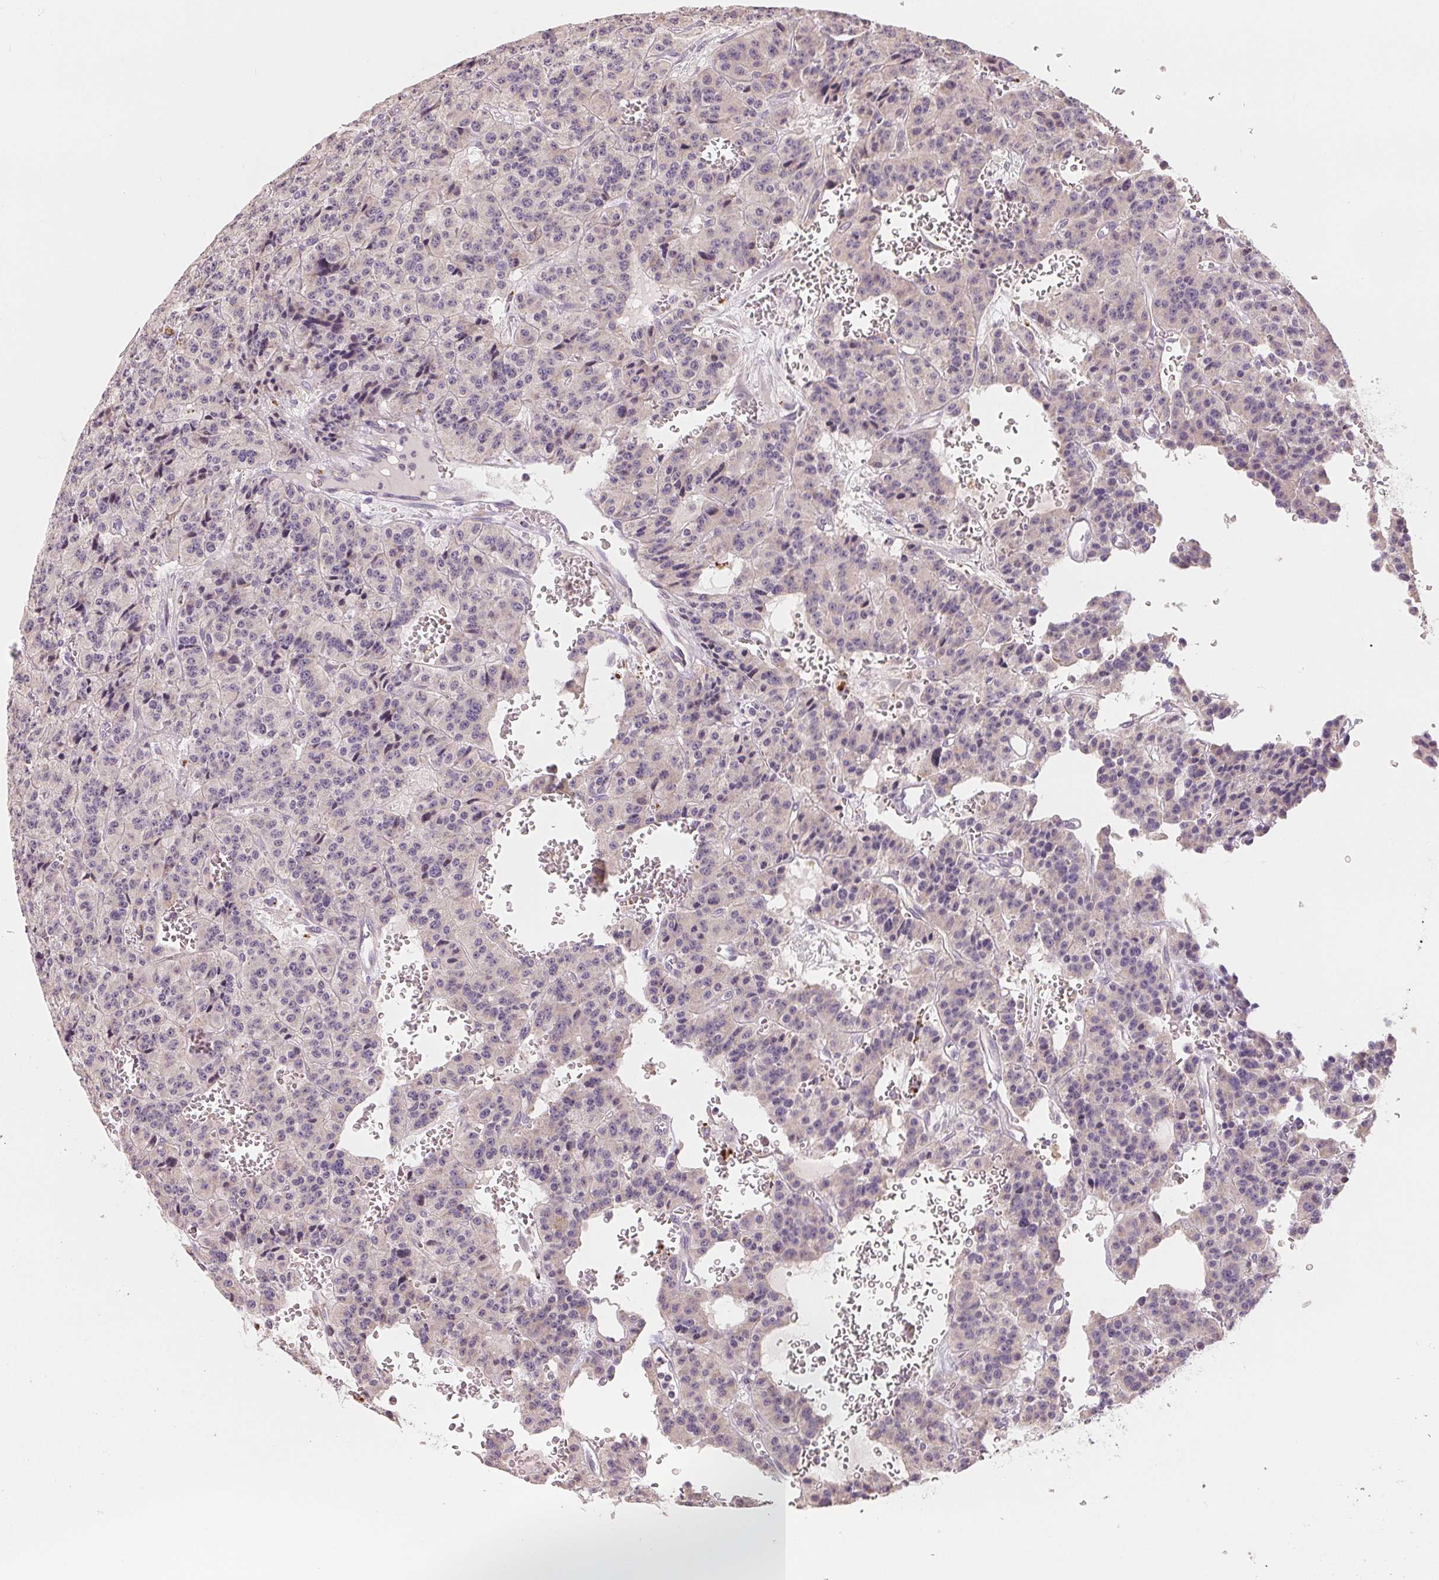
{"staining": {"intensity": "negative", "quantity": "none", "location": "none"}, "tissue": "carcinoid", "cell_type": "Tumor cells", "image_type": "cancer", "snomed": [{"axis": "morphology", "description": "Carcinoid, malignant, NOS"}, {"axis": "topography", "description": "Lung"}], "caption": "Protein analysis of malignant carcinoid displays no significant expression in tumor cells.", "gene": "VTCN1", "patient": {"sex": "female", "age": 71}}